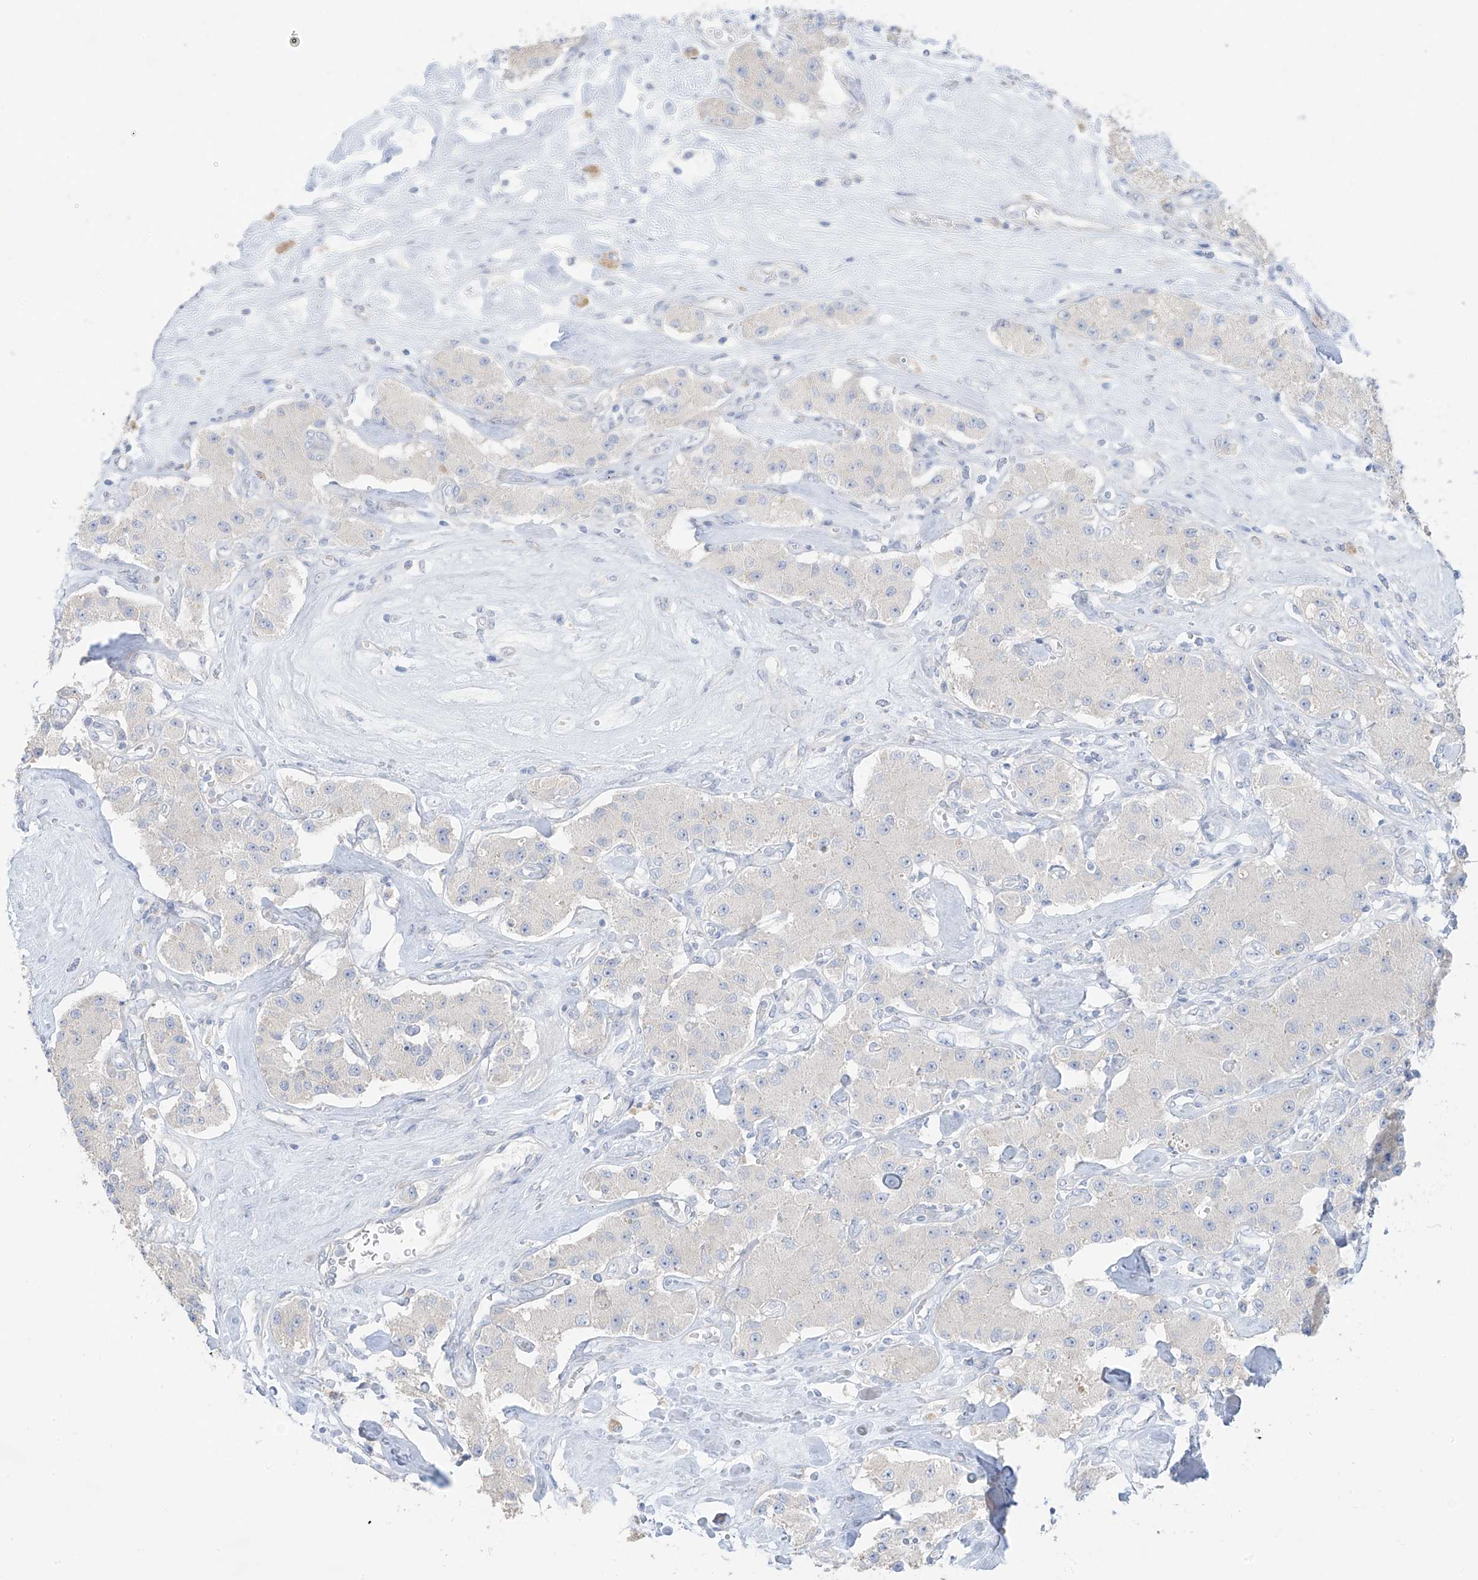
{"staining": {"intensity": "negative", "quantity": "none", "location": "none"}, "tissue": "carcinoid", "cell_type": "Tumor cells", "image_type": "cancer", "snomed": [{"axis": "morphology", "description": "Carcinoid, malignant, NOS"}, {"axis": "topography", "description": "Pancreas"}], "caption": "Immunohistochemistry image of malignant carcinoid stained for a protein (brown), which exhibits no expression in tumor cells.", "gene": "ARHGEF40", "patient": {"sex": "male", "age": 41}}